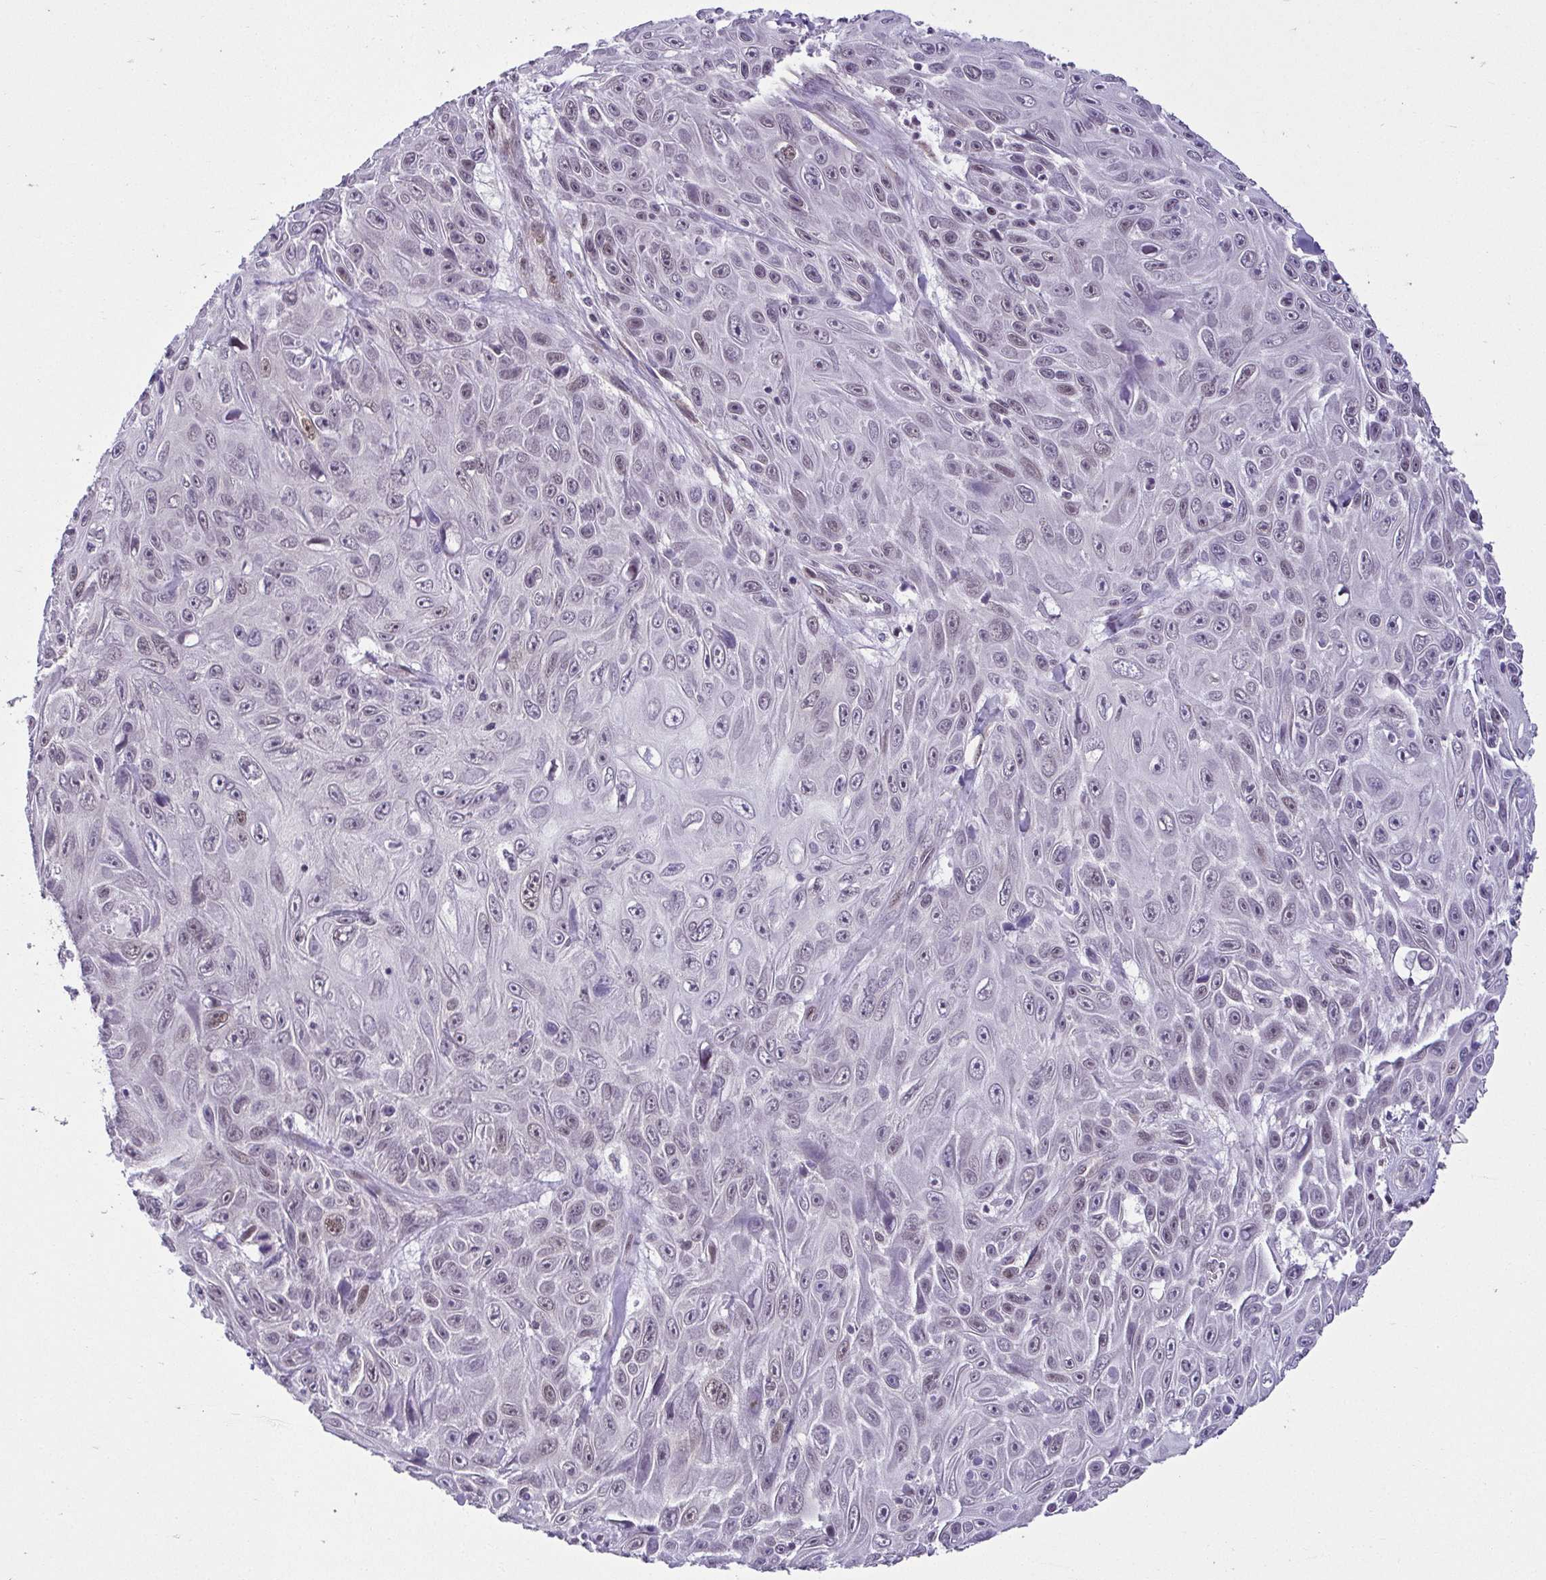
{"staining": {"intensity": "weak", "quantity": "<25%", "location": "nuclear"}, "tissue": "skin cancer", "cell_type": "Tumor cells", "image_type": "cancer", "snomed": [{"axis": "morphology", "description": "Squamous cell carcinoma, NOS"}, {"axis": "topography", "description": "Skin"}], "caption": "This is an immunohistochemistry micrograph of human skin cancer. There is no positivity in tumor cells.", "gene": "RBM3", "patient": {"sex": "male", "age": 82}}